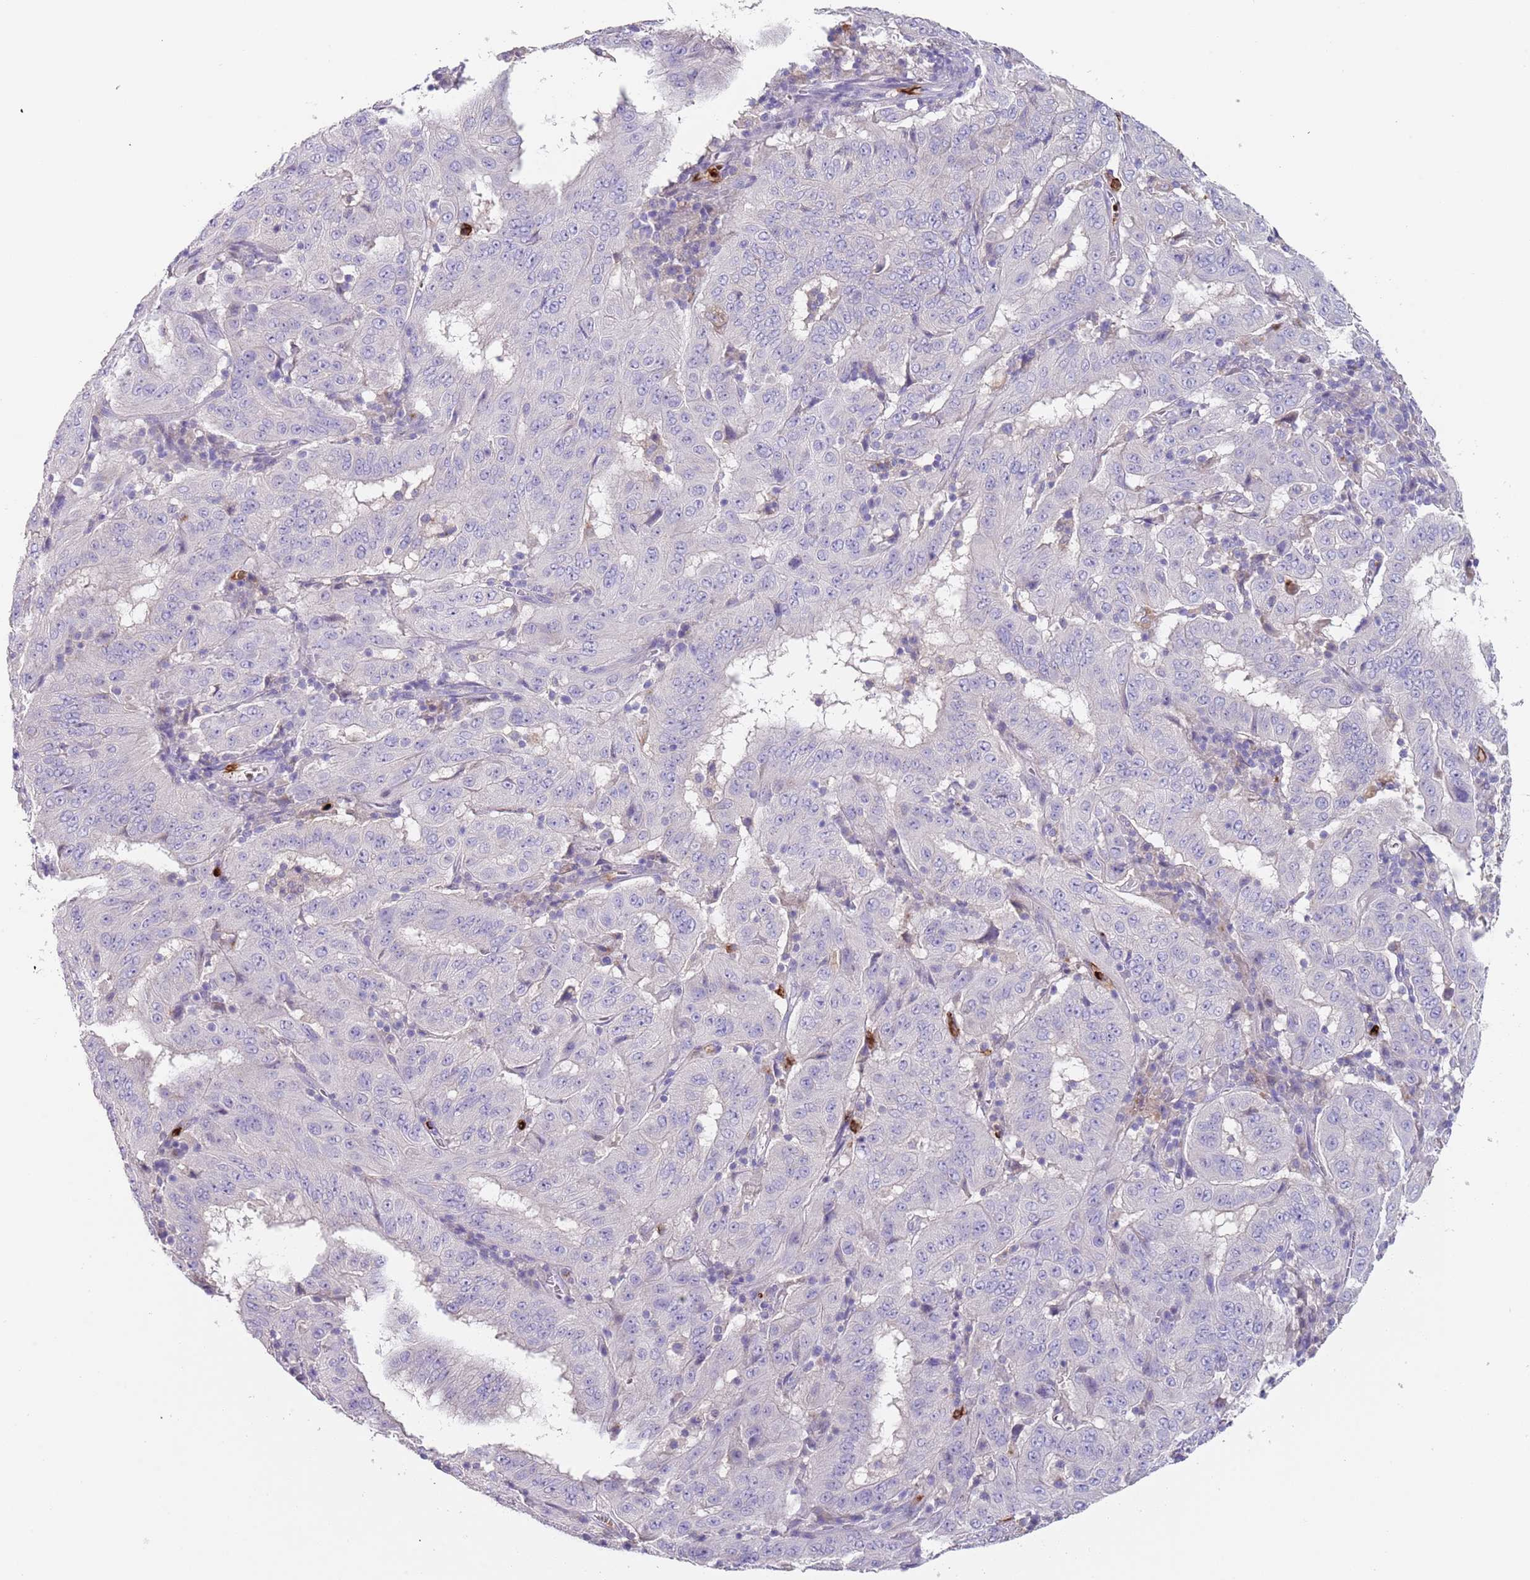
{"staining": {"intensity": "negative", "quantity": "none", "location": "none"}, "tissue": "pancreatic cancer", "cell_type": "Tumor cells", "image_type": "cancer", "snomed": [{"axis": "morphology", "description": "Adenocarcinoma, NOS"}, {"axis": "topography", "description": "Pancreas"}], "caption": "IHC of pancreatic adenocarcinoma reveals no expression in tumor cells. (Stains: DAB immunohistochemistry (IHC) with hematoxylin counter stain, Microscopy: brightfield microscopy at high magnification).", "gene": "TMEM251", "patient": {"sex": "male", "age": 63}}